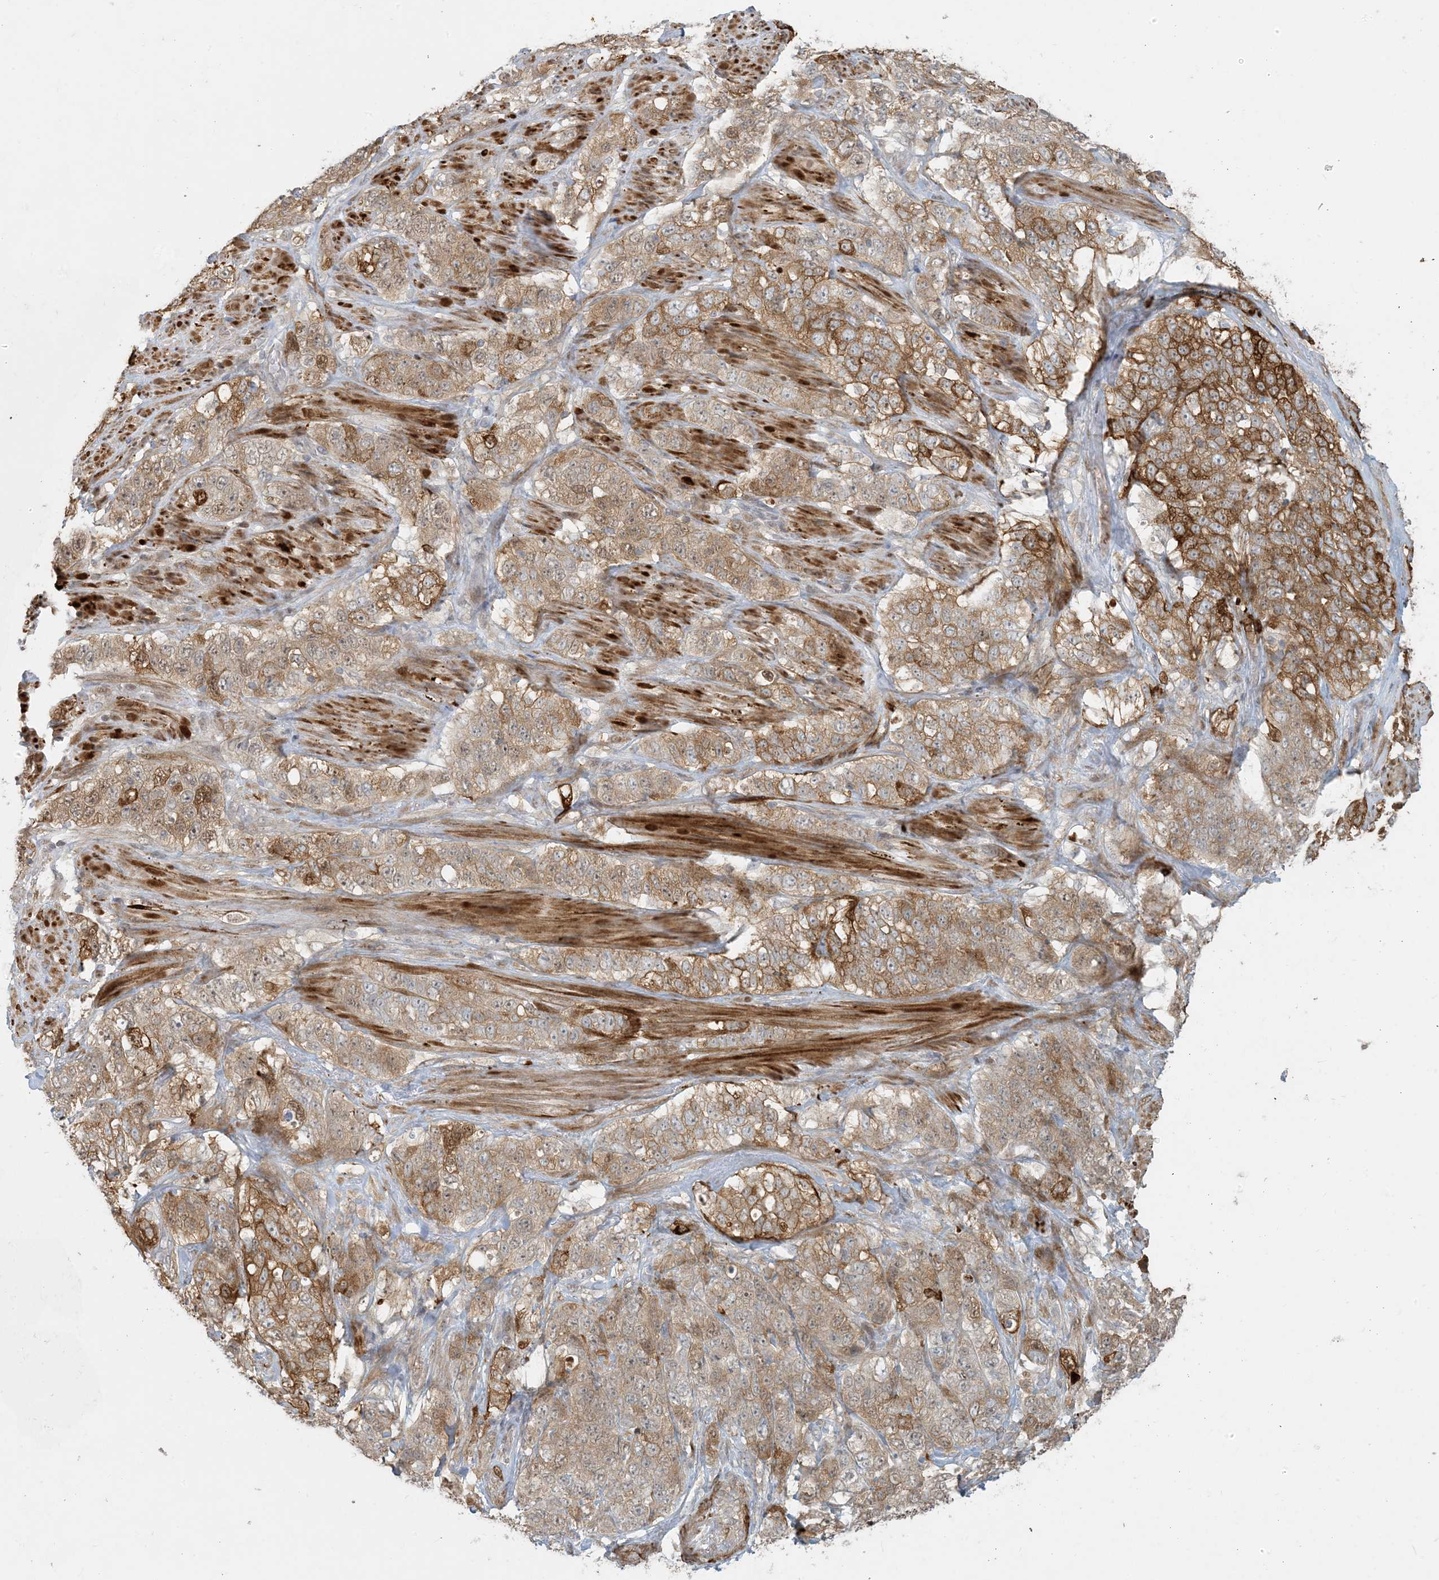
{"staining": {"intensity": "moderate", "quantity": ">75%", "location": "cytoplasmic/membranous"}, "tissue": "stomach cancer", "cell_type": "Tumor cells", "image_type": "cancer", "snomed": [{"axis": "morphology", "description": "Adenocarcinoma, NOS"}, {"axis": "topography", "description": "Stomach"}], "caption": "Protein analysis of stomach cancer tissue exhibits moderate cytoplasmic/membranous expression in approximately >75% of tumor cells. (Stains: DAB (3,3'-diaminobenzidine) in brown, nuclei in blue, Microscopy: brightfield microscopy at high magnification).", "gene": "BCORL1", "patient": {"sex": "male", "age": 48}}